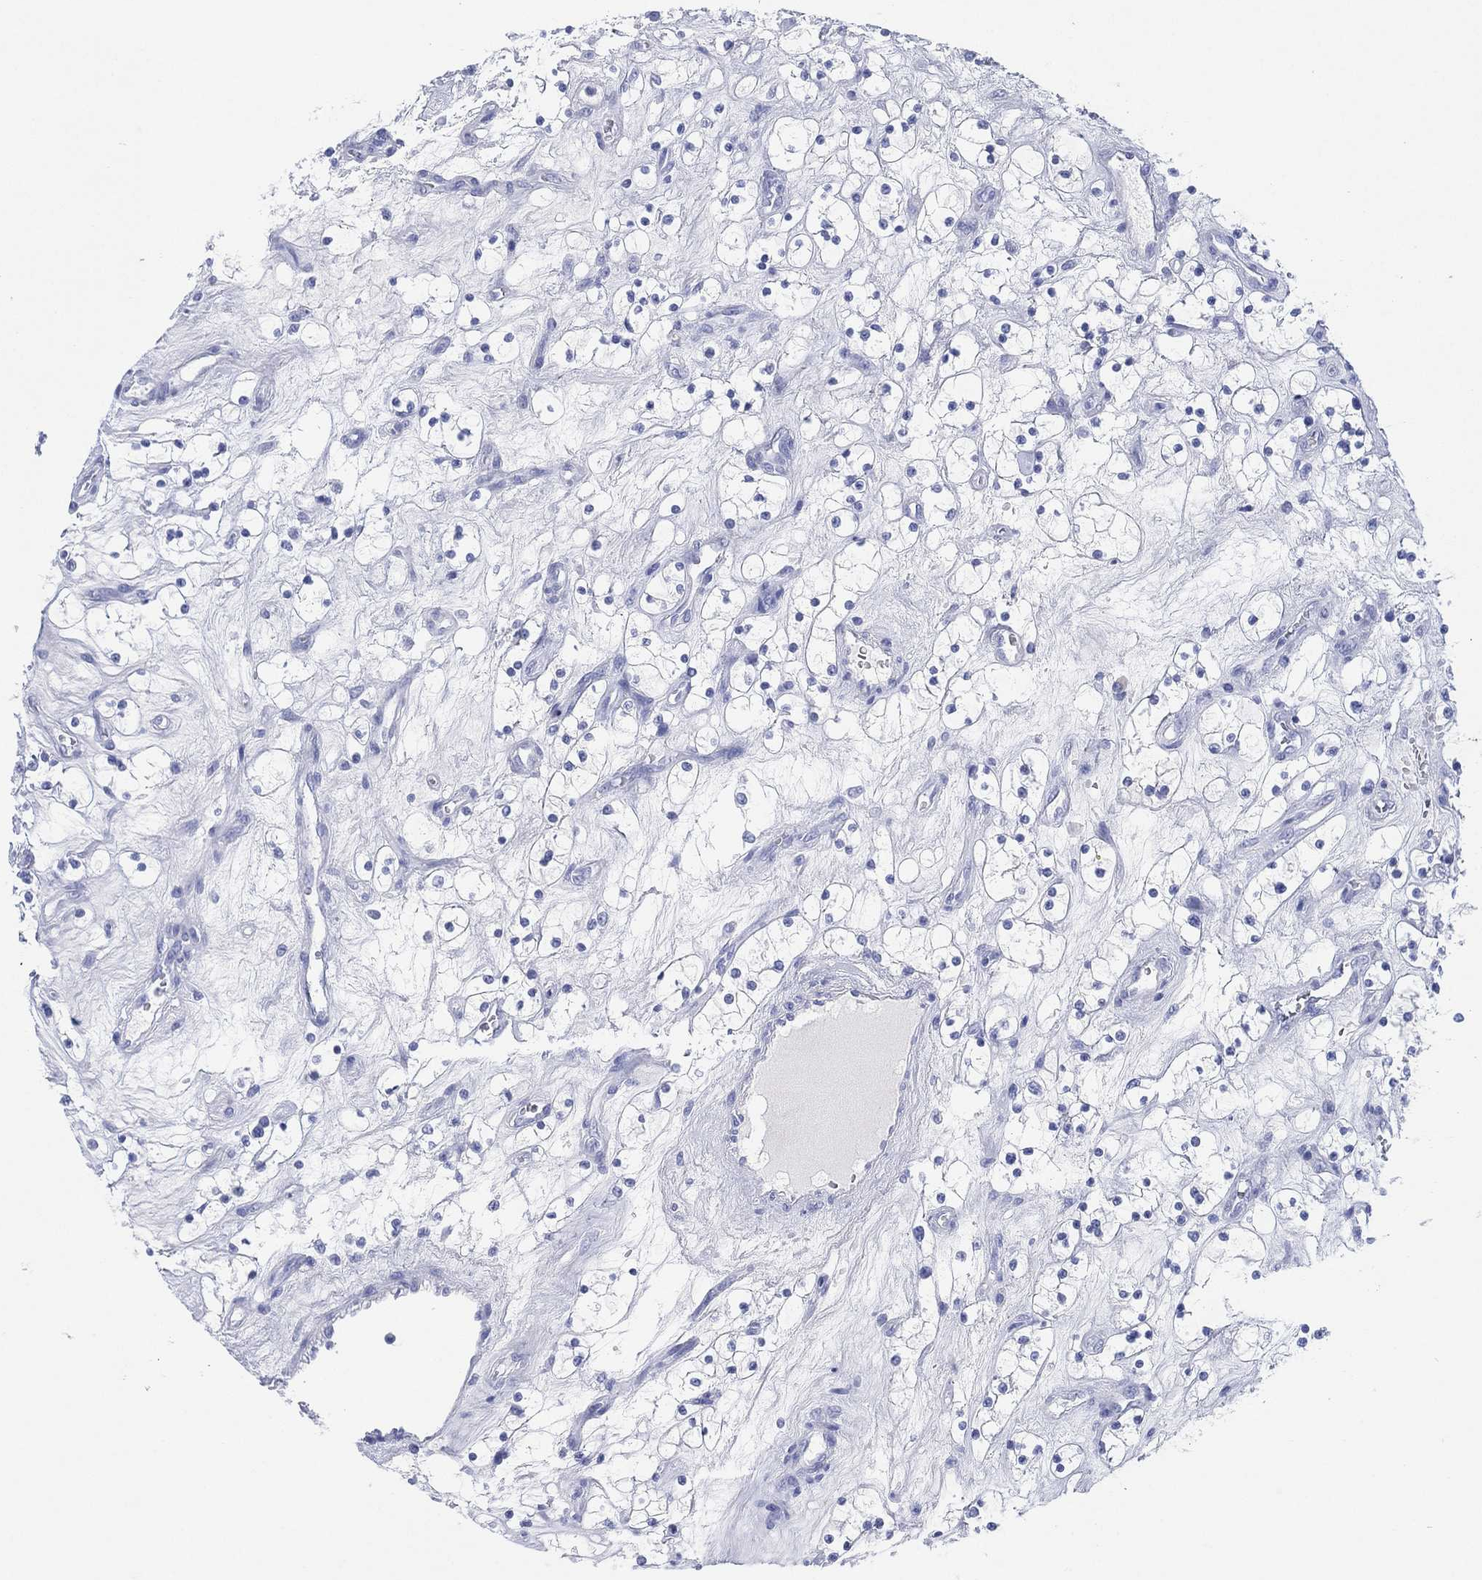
{"staining": {"intensity": "negative", "quantity": "none", "location": "none"}, "tissue": "renal cancer", "cell_type": "Tumor cells", "image_type": "cancer", "snomed": [{"axis": "morphology", "description": "Adenocarcinoma, NOS"}, {"axis": "topography", "description": "Kidney"}], "caption": "High magnification brightfield microscopy of renal cancer stained with DAB (3,3'-diaminobenzidine) (brown) and counterstained with hematoxylin (blue): tumor cells show no significant positivity.", "gene": "SLC9C2", "patient": {"sex": "female", "age": 69}}